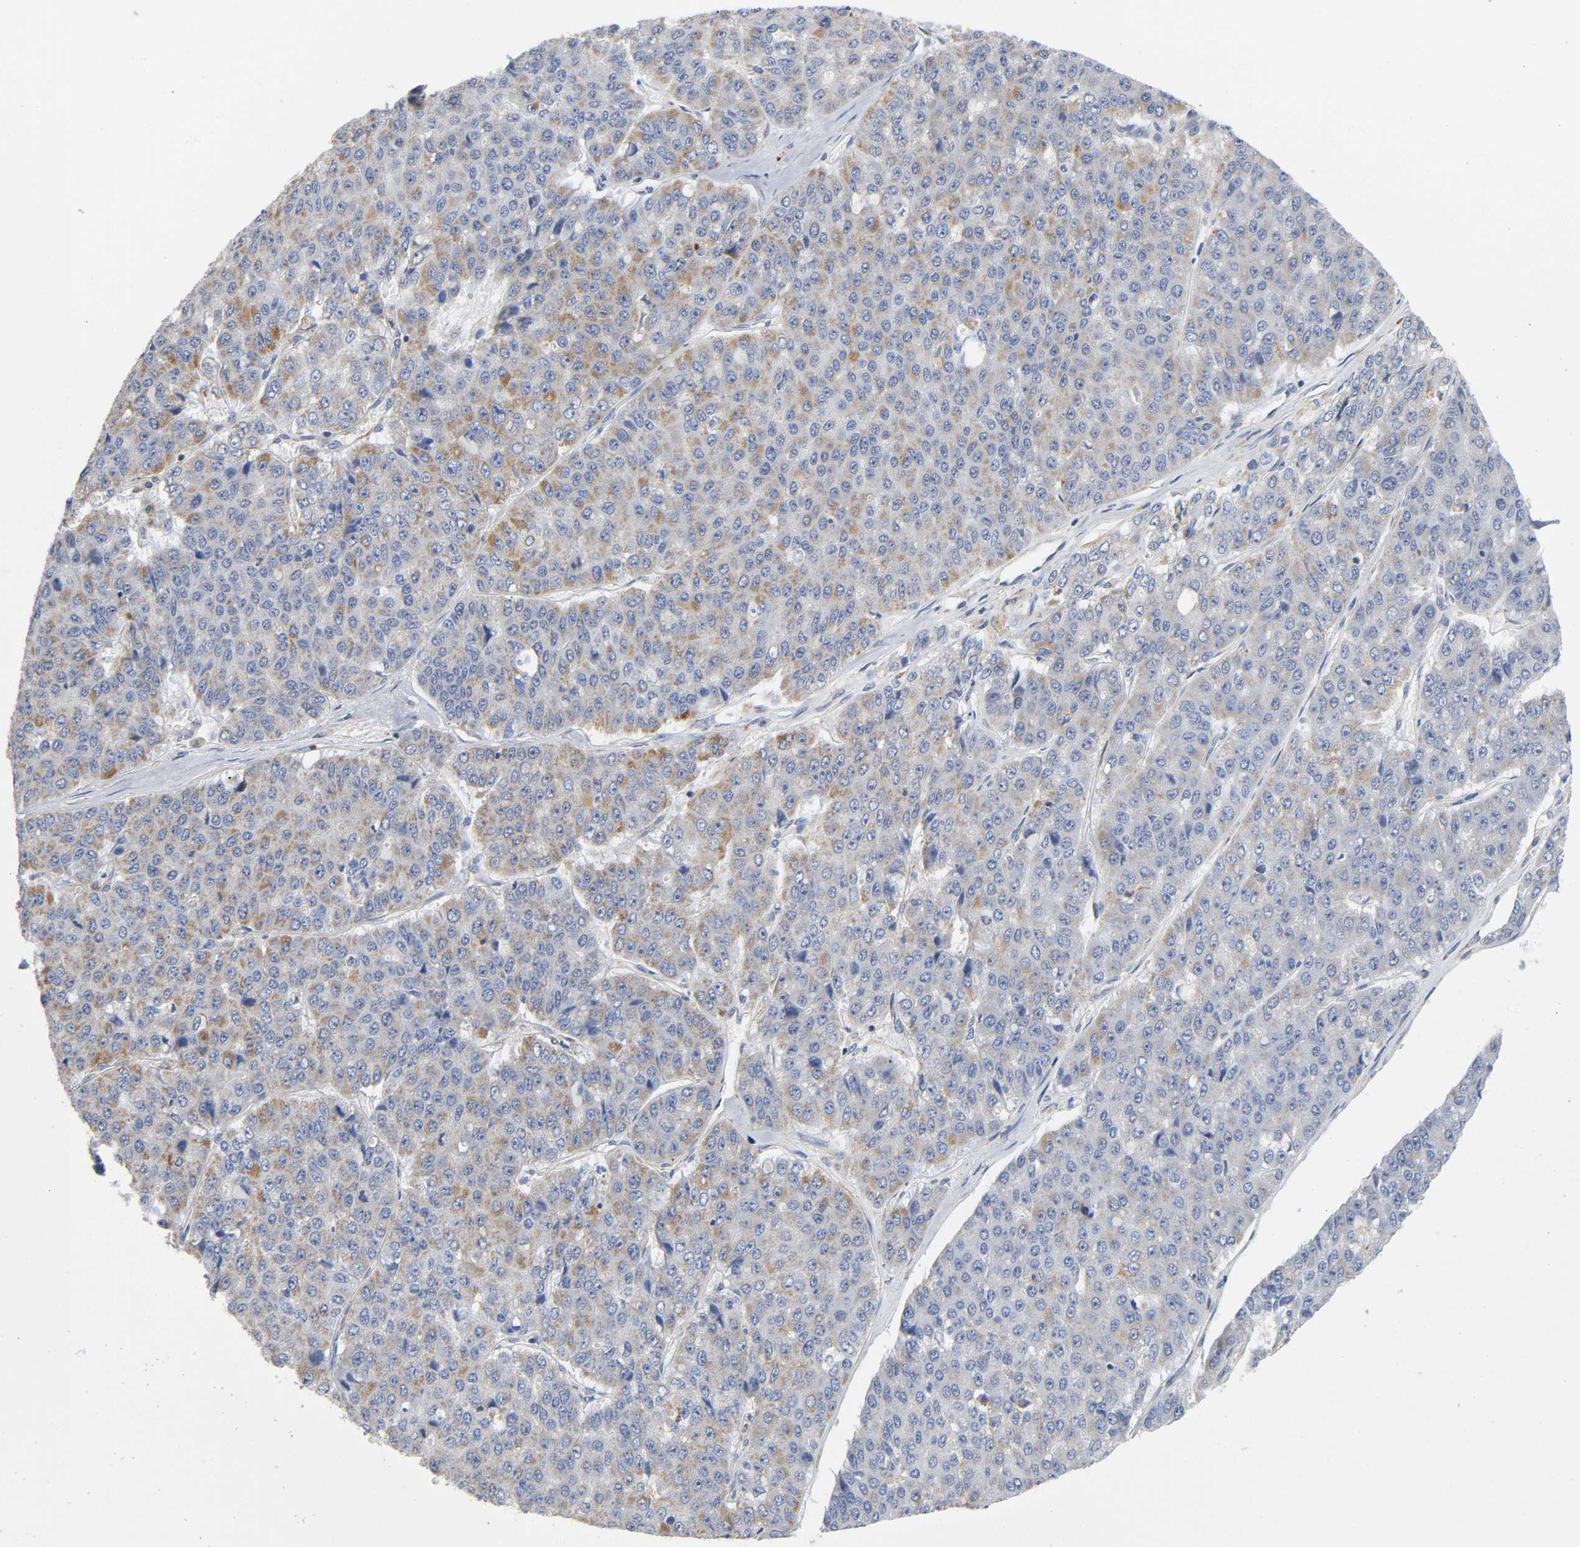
{"staining": {"intensity": "moderate", "quantity": ">75%", "location": "cytoplasmic/membranous"}, "tissue": "pancreatic cancer", "cell_type": "Tumor cells", "image_type": "cancer", "snomed": [{"axis": "morphology", "description": "Adenocarcinoma, NOS"}, {"axis": "topography", "description": "Pancreas"}], "caption": "An image of human pancreatic cancer (adenocarcinoma) stained for a protein exhibits moderate cytoplasmic/membranous brown staining in tumor cells.", "gene": "BAK1", "patient": {"sex": "male", "age": 50}}